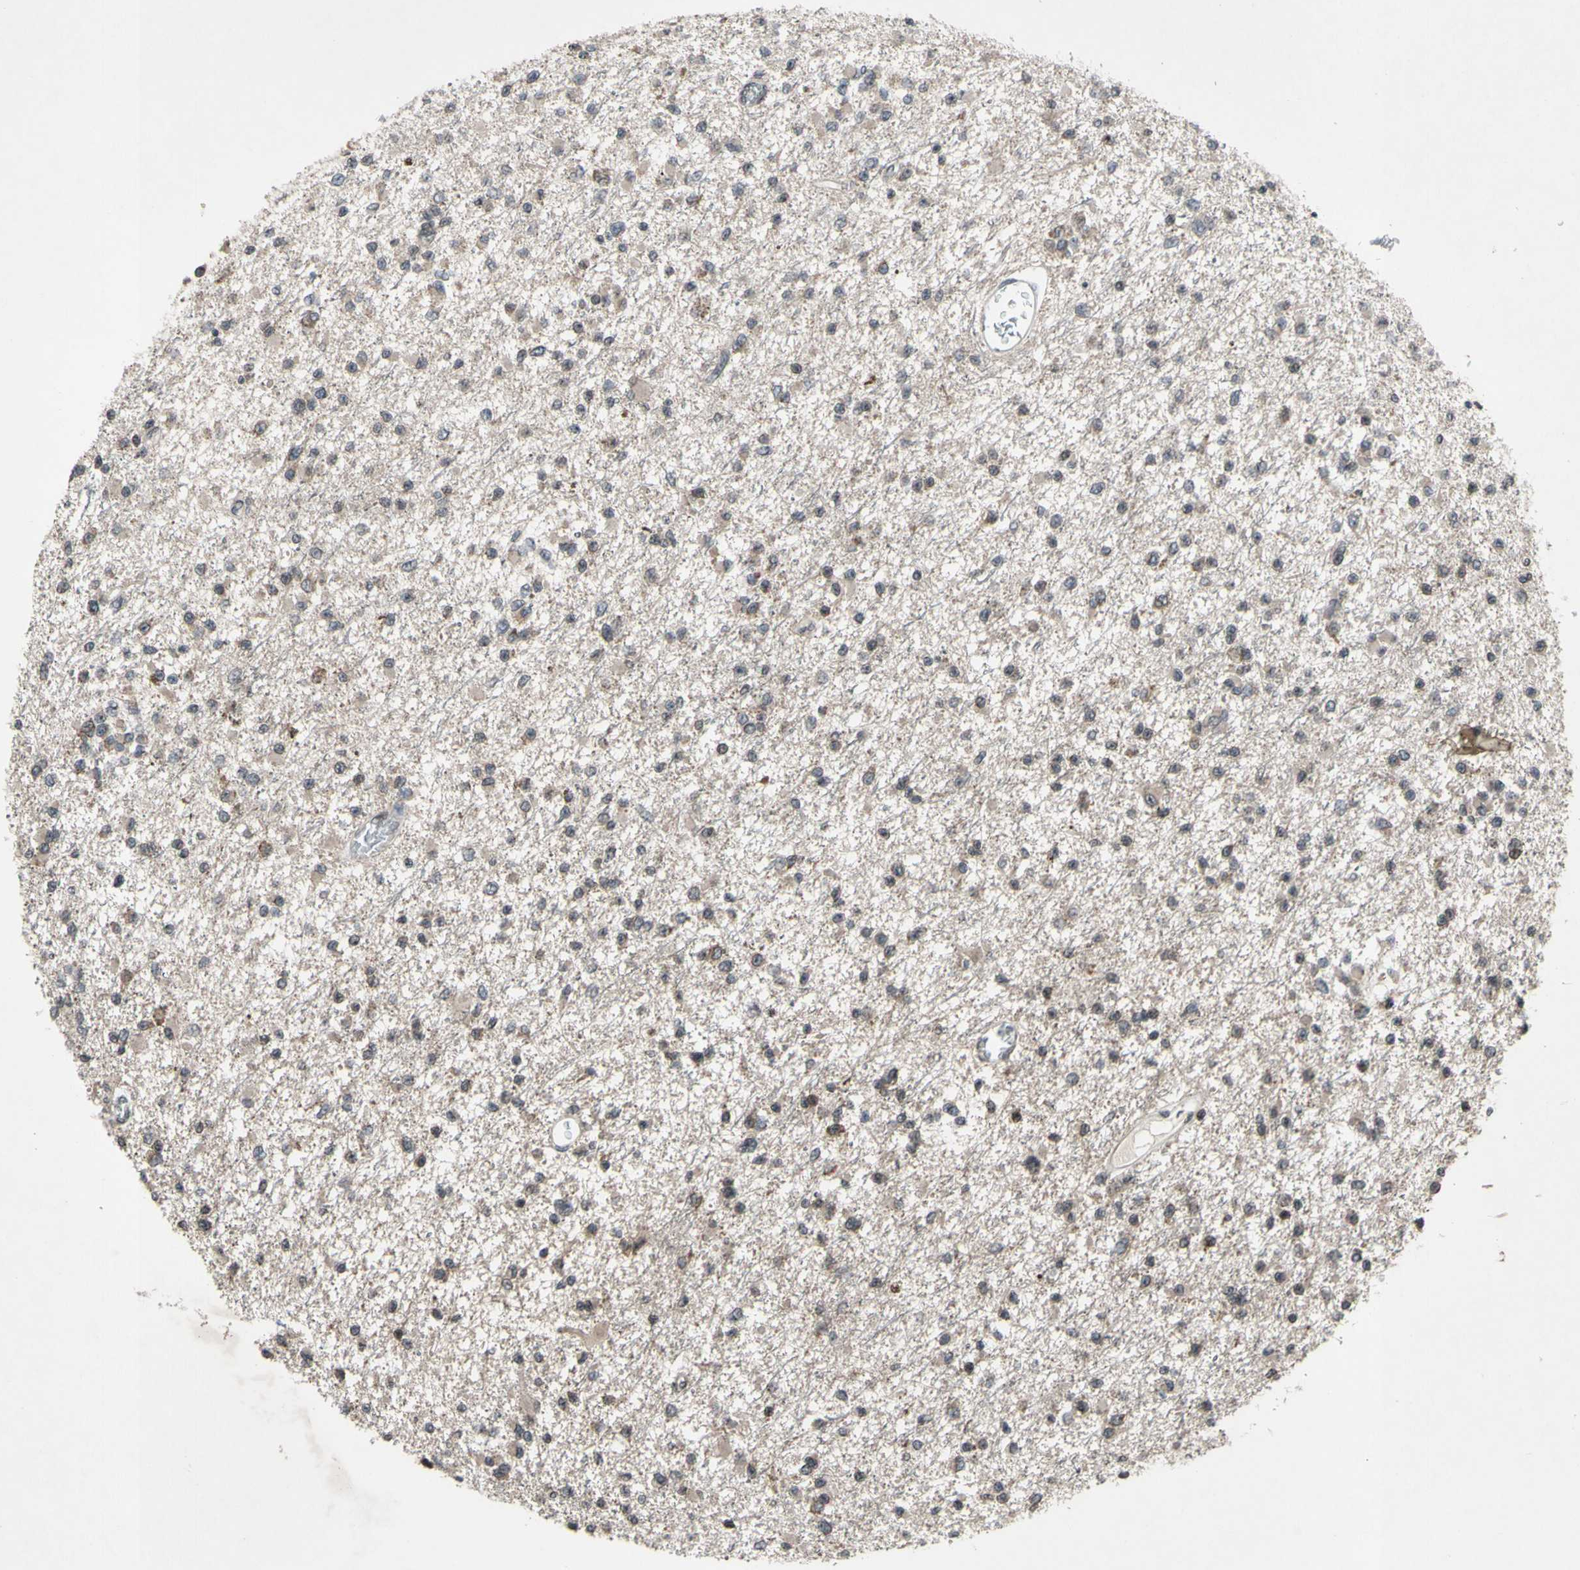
{"staining": {"intensity": "negative", "quantity": "none", "location": "none"}, "tissue": "glioma", "cell_type": "Tumor cells", "image_type": "cancer", "snomed": [{"axis": "morphology", "description": "Glioma, malignant, Low grade"}, {"axis": "topography", "description": "Brain"}], "caption": "Photomicrograph shows no protein staining in tumor cells of malignant glioma (low-grade) tissue.", "gene": "XPO1", "patient": {"sex": "female", "age": 22}}